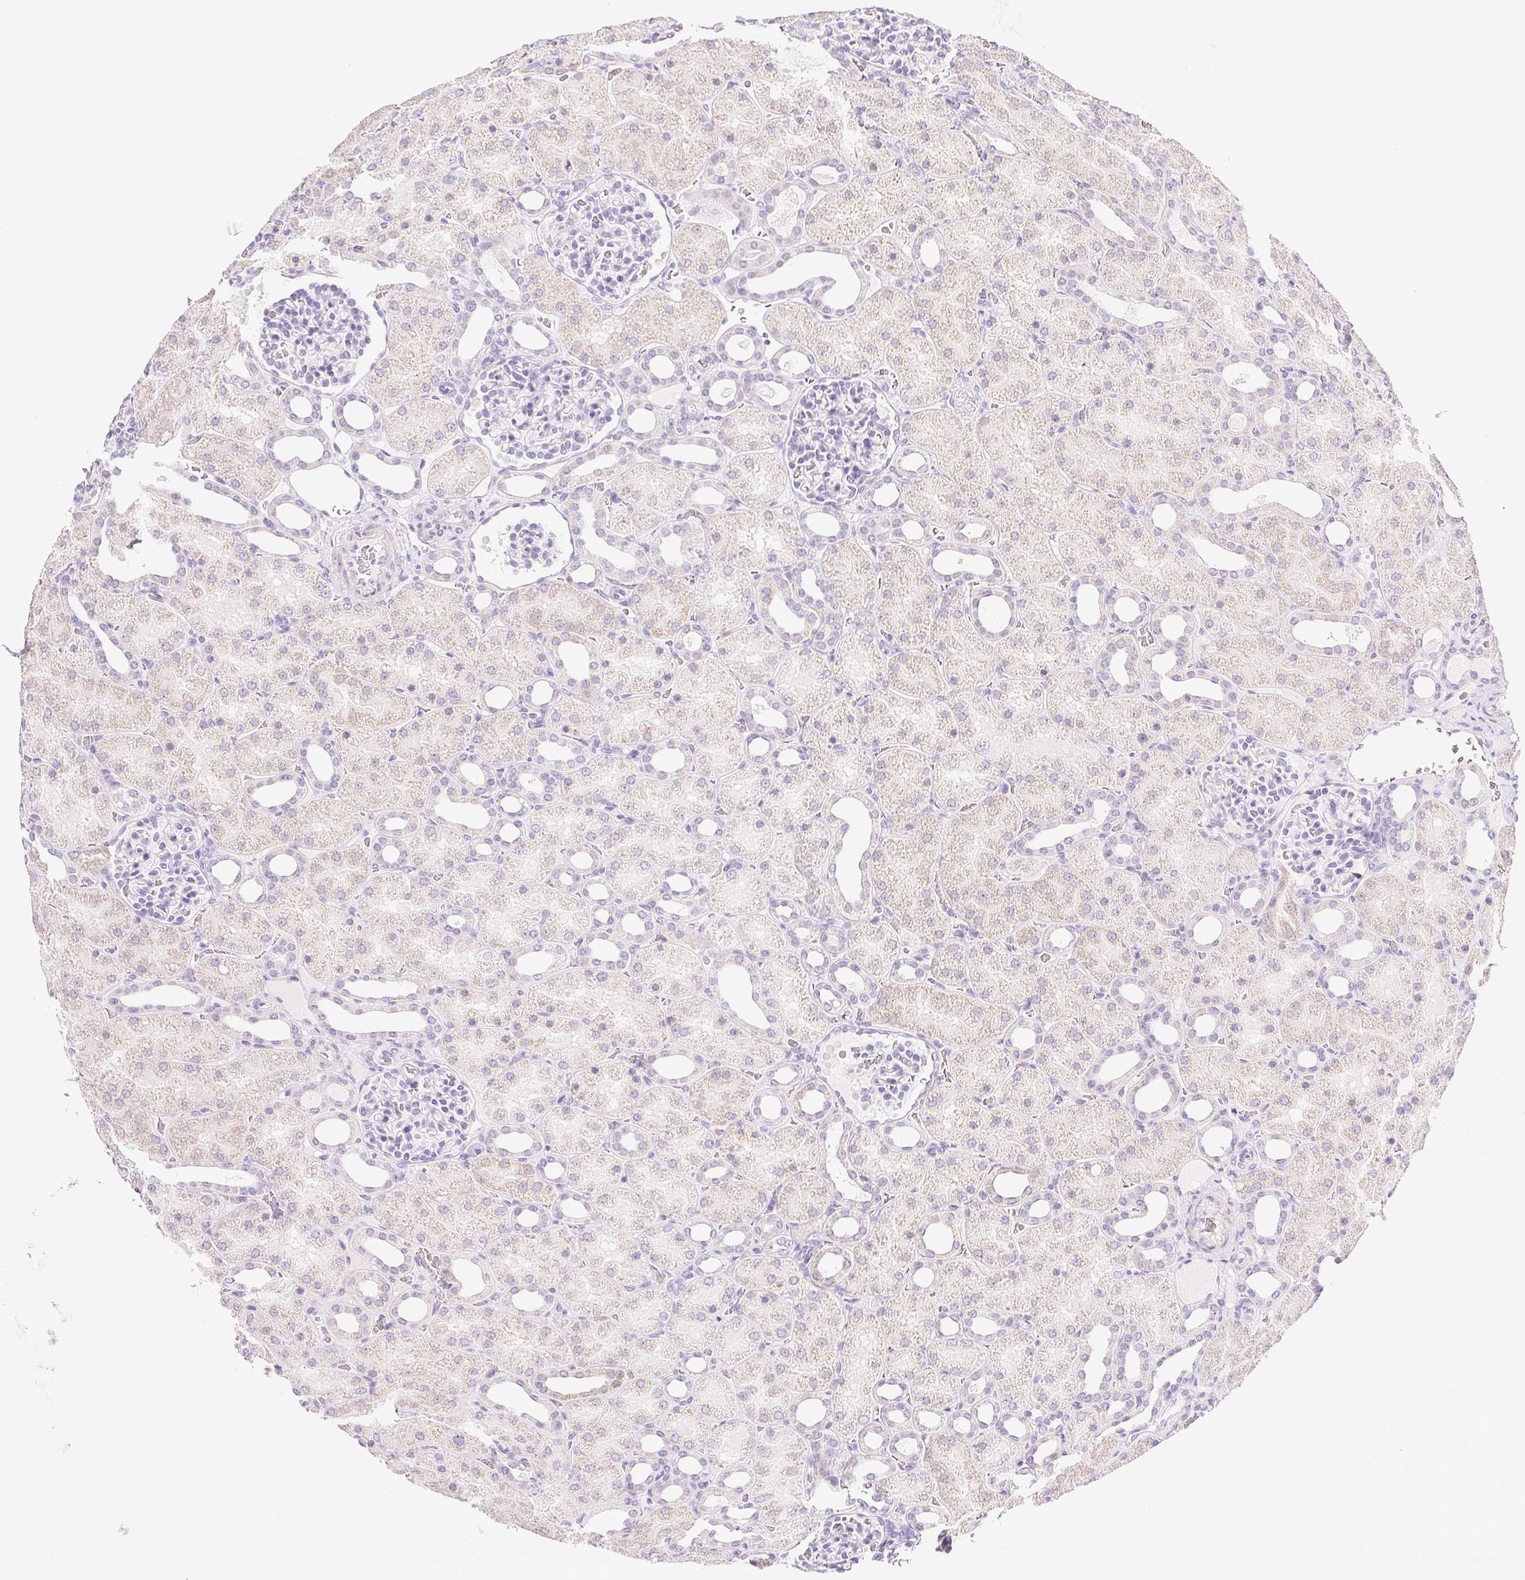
{"staining": {"intensity": "negative", "quantity": "none", "location": "none"}, "tissue": "kidney", "cell_type": "Cells in glomeruli", "image_type": "normal", "snomed": [{"axis": "morphology", "description": "Normal tissue, NOS"}, {"axis": "topography", "description": "Kidney"}], "caption": "DAB (3,3'-diaminobenzidine) immunohistochemical staining of benign human kidney exhibits no significant positivity in cells in glomeruli.", "gene": "CTRL", "patient": {"sex": "male", "age": 2}}